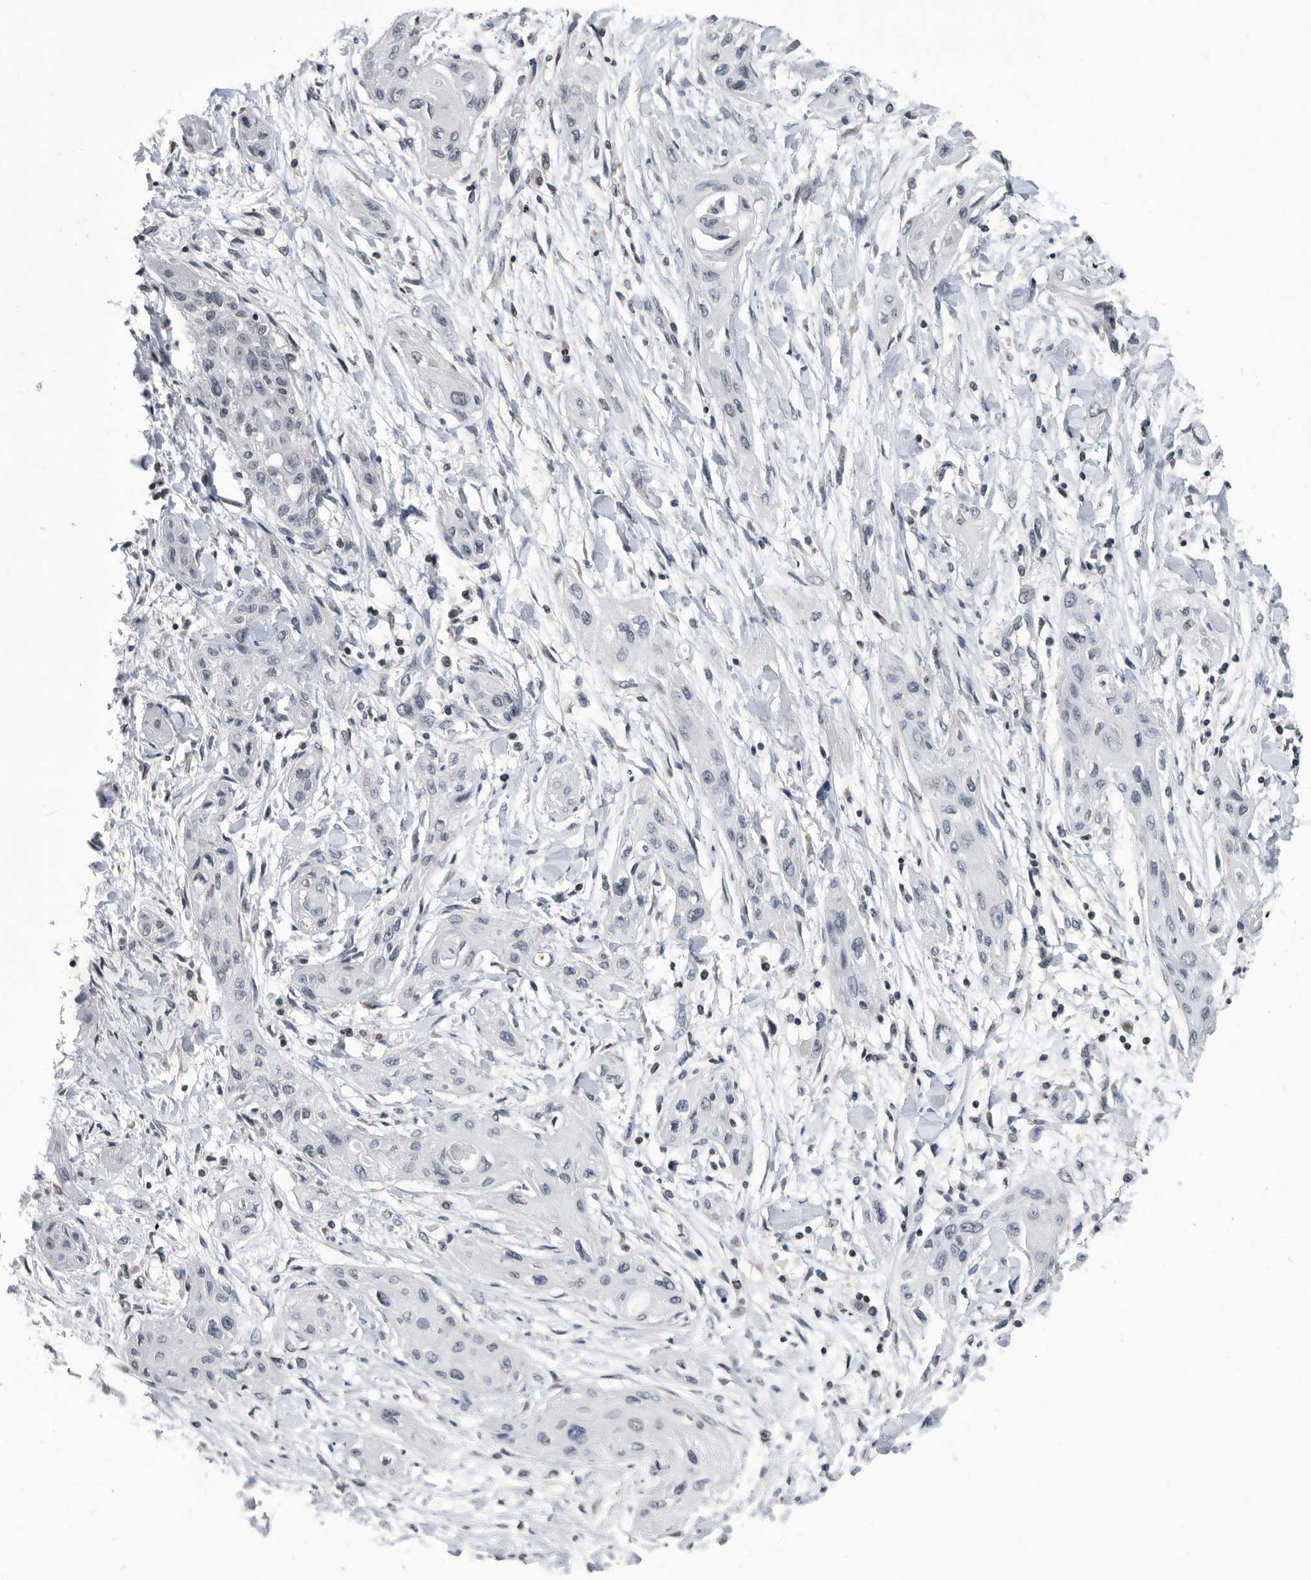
{"staining": {"intensity": "negative", "quantity": "none", "location": "none"}, "tissue": "lung cancer", "cell_type": "Tumor cells", "image_type": "cancer", "snomed": [{"axis": "morphology", "description": "Squamous cell carcinoma, NOS"}, {"axis": "topography", "description": "Lung"}], "caption": "A high-resolution image shows IHC staining of lung squamous cell carcinoma, which shows no significant expression in tumor cells.", "gene": "TSTD1", "patient": {"sex": "female", "age": 47}}